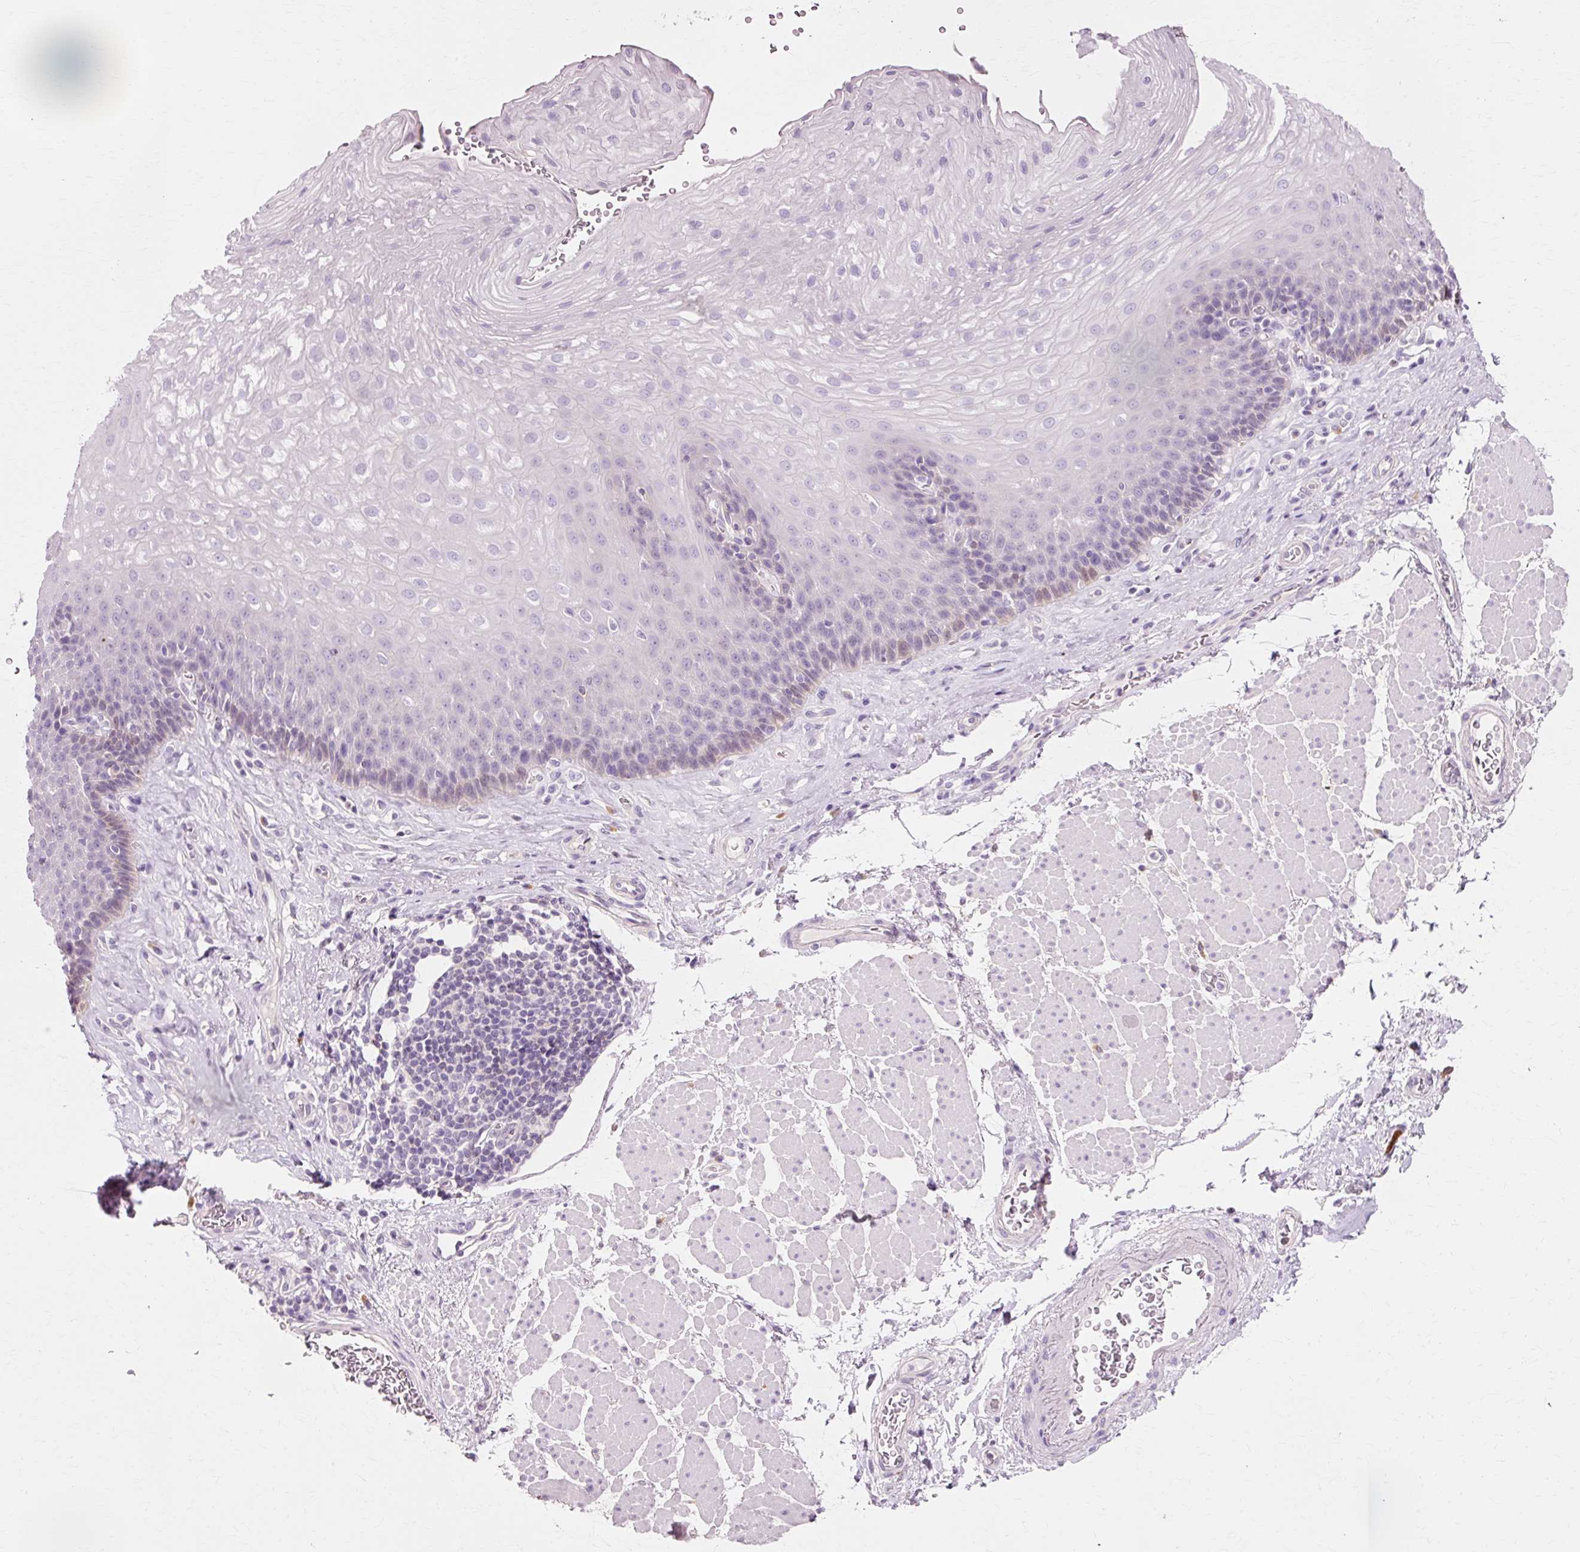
{"staining": {"intensity": "weak", "quantity": "<25%", "location": "cytoplasmic/membranous,nuclear"}, "tissue": "esophagus", "cell_type": "Squamous epithelial cells", "image_type": "normal", "snomed": [{"axis": "morphology", "description": "Normal tissue, NOS"}, {"axis": "topography", "description": "Esophagus"}], "caption": "An immunohistochemistry (IHC) histopathology image of benign esophagus is shown. There is no staining in squamous epithelial cells of esophagus.", "gene": "VN1R2", "patient": {"sex": "female", "age": 66}}